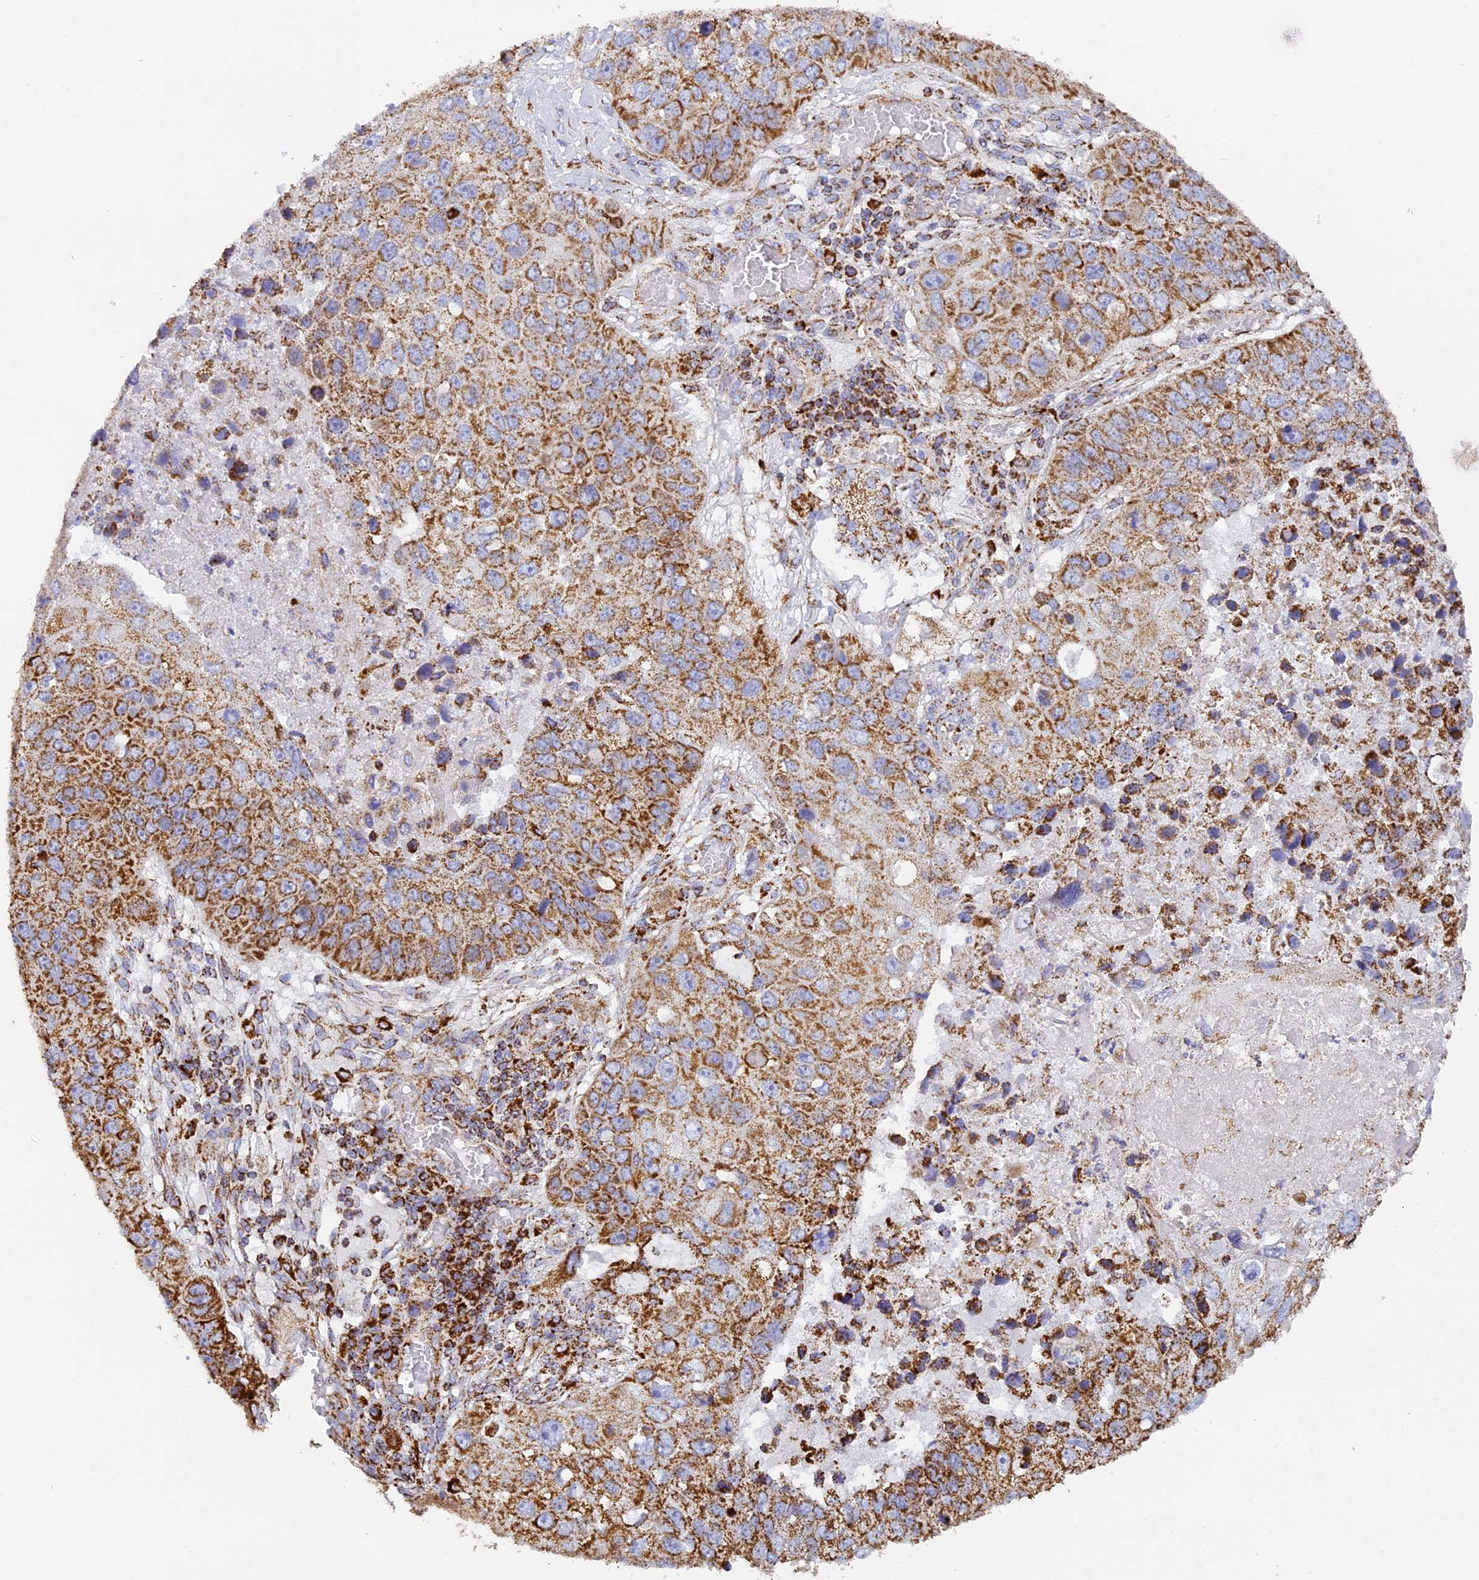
{"staining": {"intensity": "moderate", "quantity": ">75%", "location": "cytoplasmic/membranous"}, "tissue": "lung cancer", "cell_type": "Tumor cells", "image_type": "cancer", "snomed": [{"axis": "morphology", "description": "Squamous cell carcinoma, NOS"}, {"axis": "topography", "description": "Lung"}], "caption": "Human lung cancer (squamous cell carcinoma) stained with a protein marker demonstrates moderate staining in tumor cells.", "gene": "STK17A", "patient": {"sex": "male", "age": 61}}